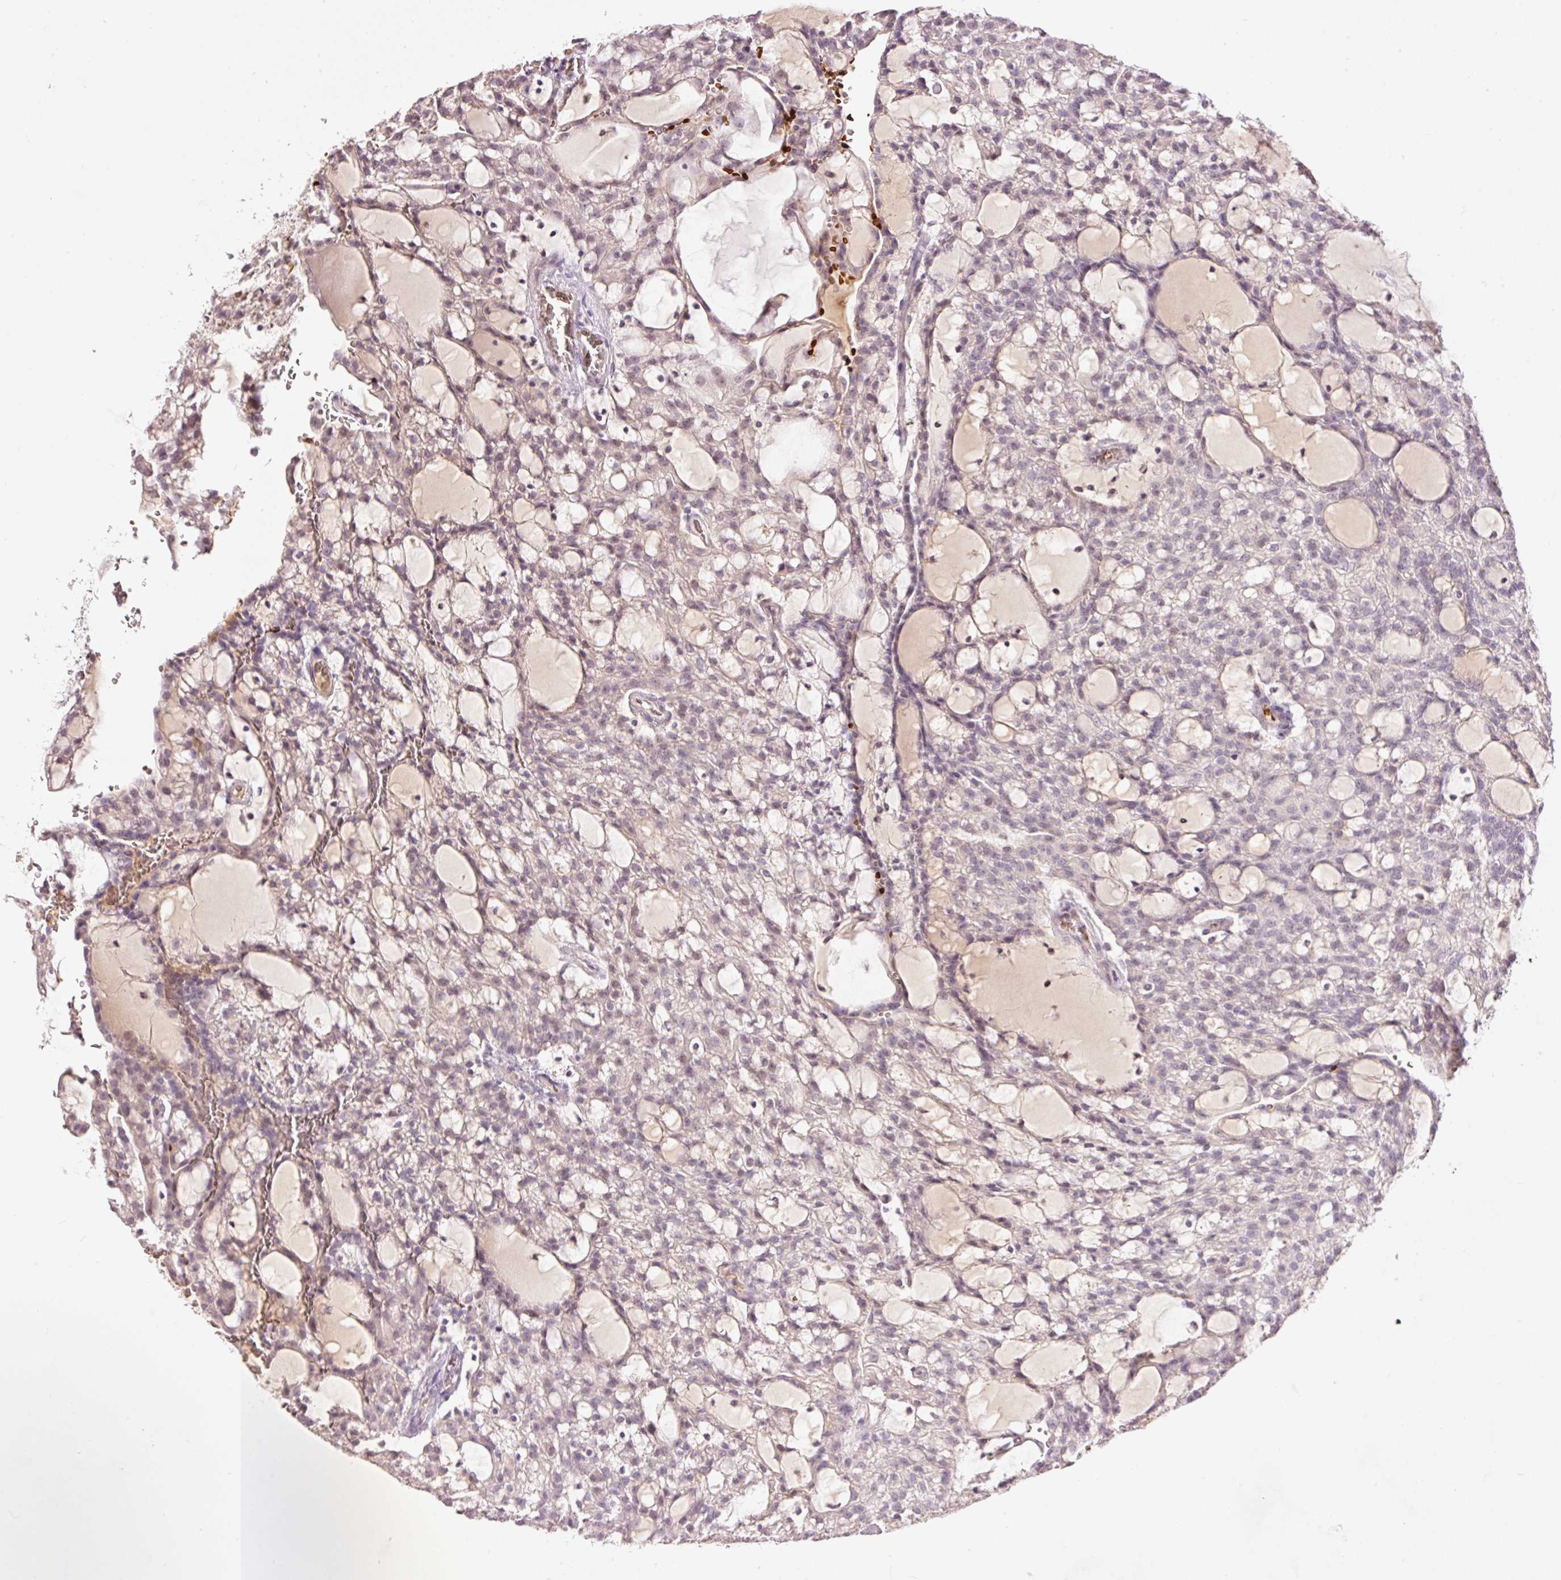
{"staining": {"intensity": "weak", "quantity": "<25%", "location": "nuclear"}, "tissue": "renal cancer", "cell_type": "Tumor cells", "image_type": "cancer", "snomed": [{"axis": "morphology", "description": "Adenocarcinoma, NOS"}, {"axis": "topography", "description": "Kidney"}], "caption": "Renal adenocarcinoma stained for a protein using IHC exhibits no positivity tumor cells.", "gene": "LY6G6D", "patient": {"sex": "male", "age": 63}}